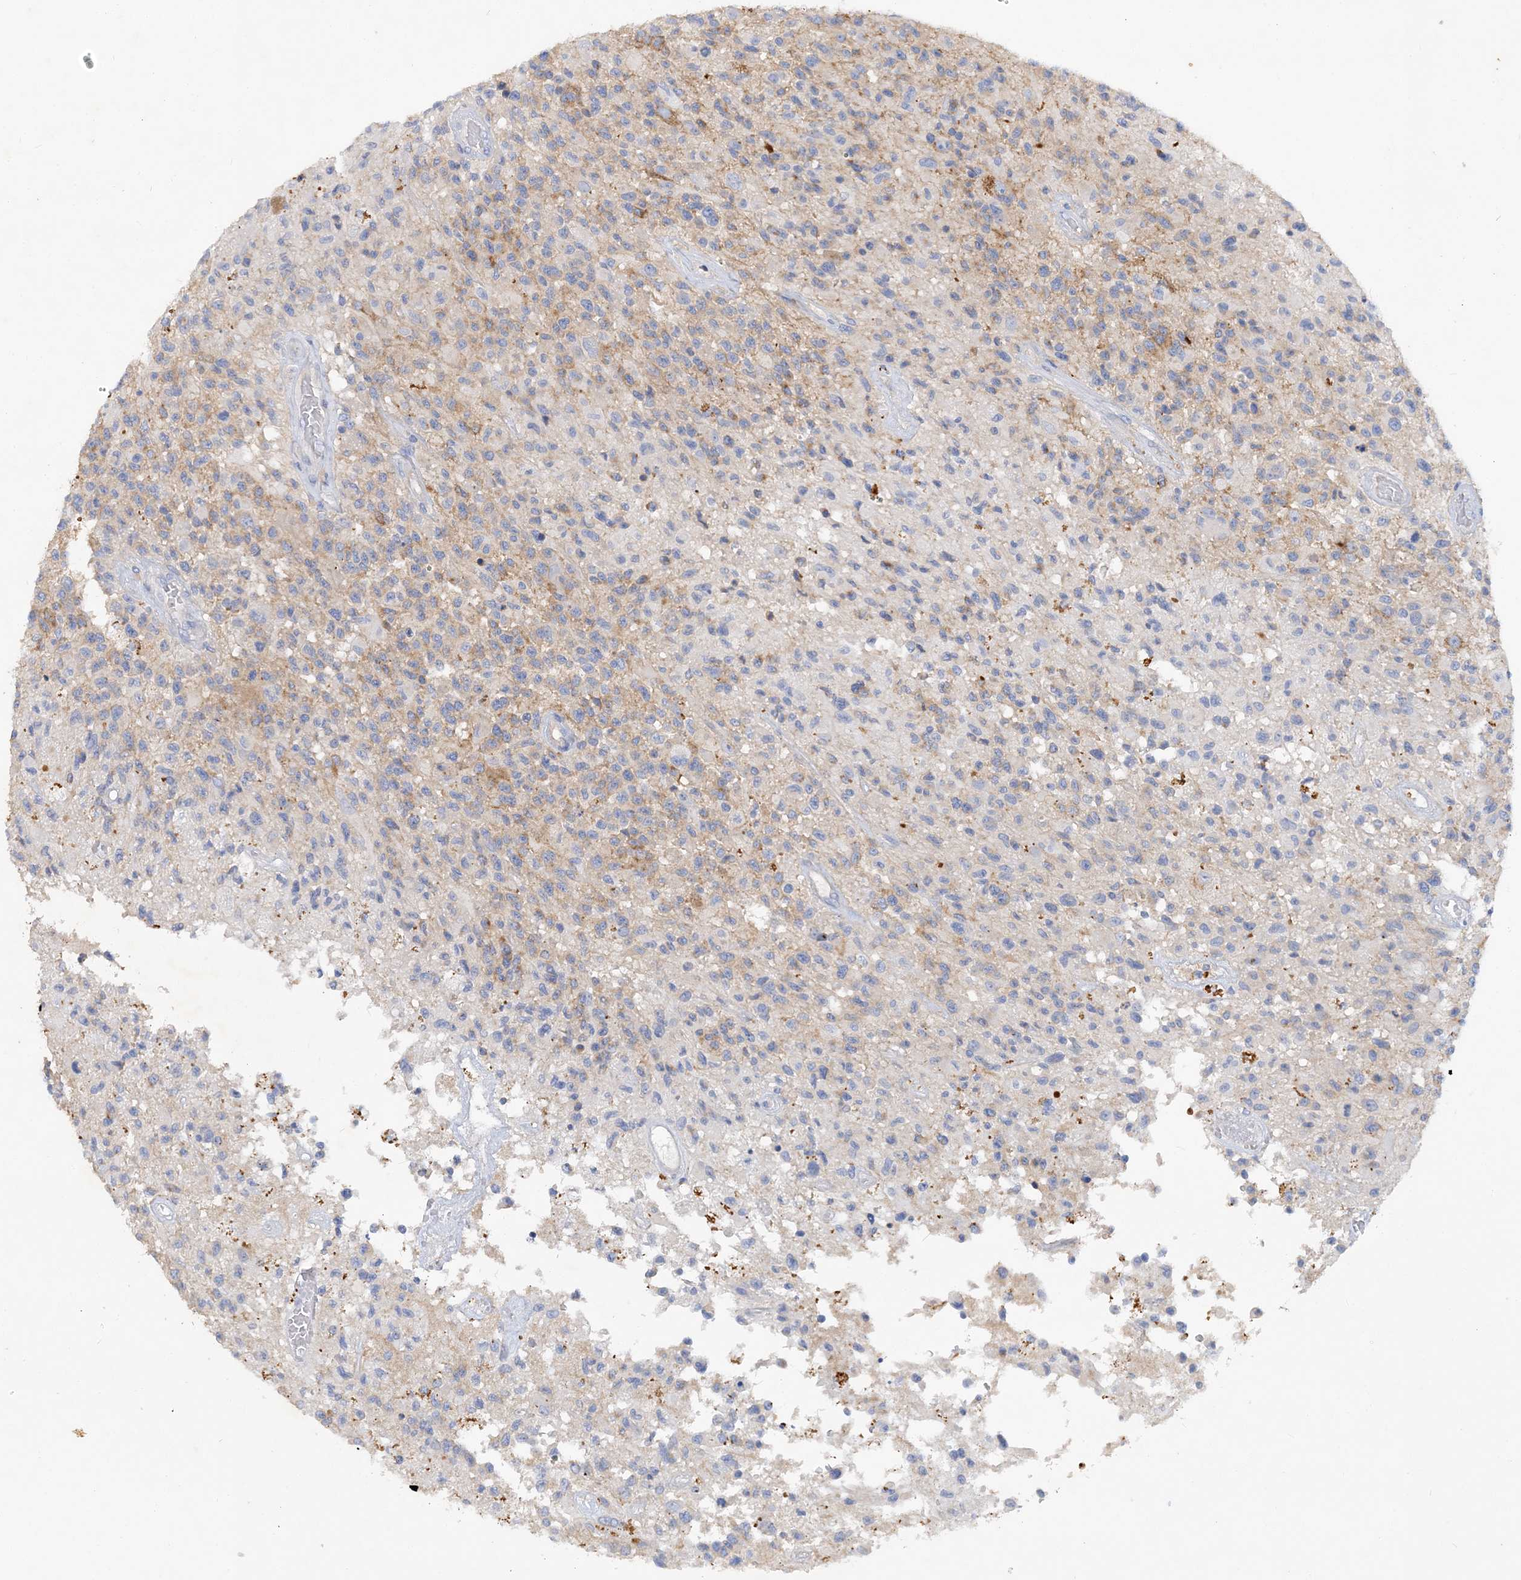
{"staining": {"intensity": "moderate", "quantity": "<25%", "location": "cytoplasmic/membranous"}, "tissue": "glioma", "cell_type": "Tumor cells", "image_type": "cancer", "snomed": [{"axis": "morphology", "description": "Glioma, malignant, High grade"}, {"axis": "morphology", "description": "Glioblastoma, NOS"}, {"axis": "topography", "description": "Brain"}], "caption": "Immunohistochemical staining of glioma displays low levels of moderate cytoplasmic/membranous protein staining in approximately <25% of tumor cells.", "gene": "GRINA", "patient": {"sex": "male", "age": 60}}